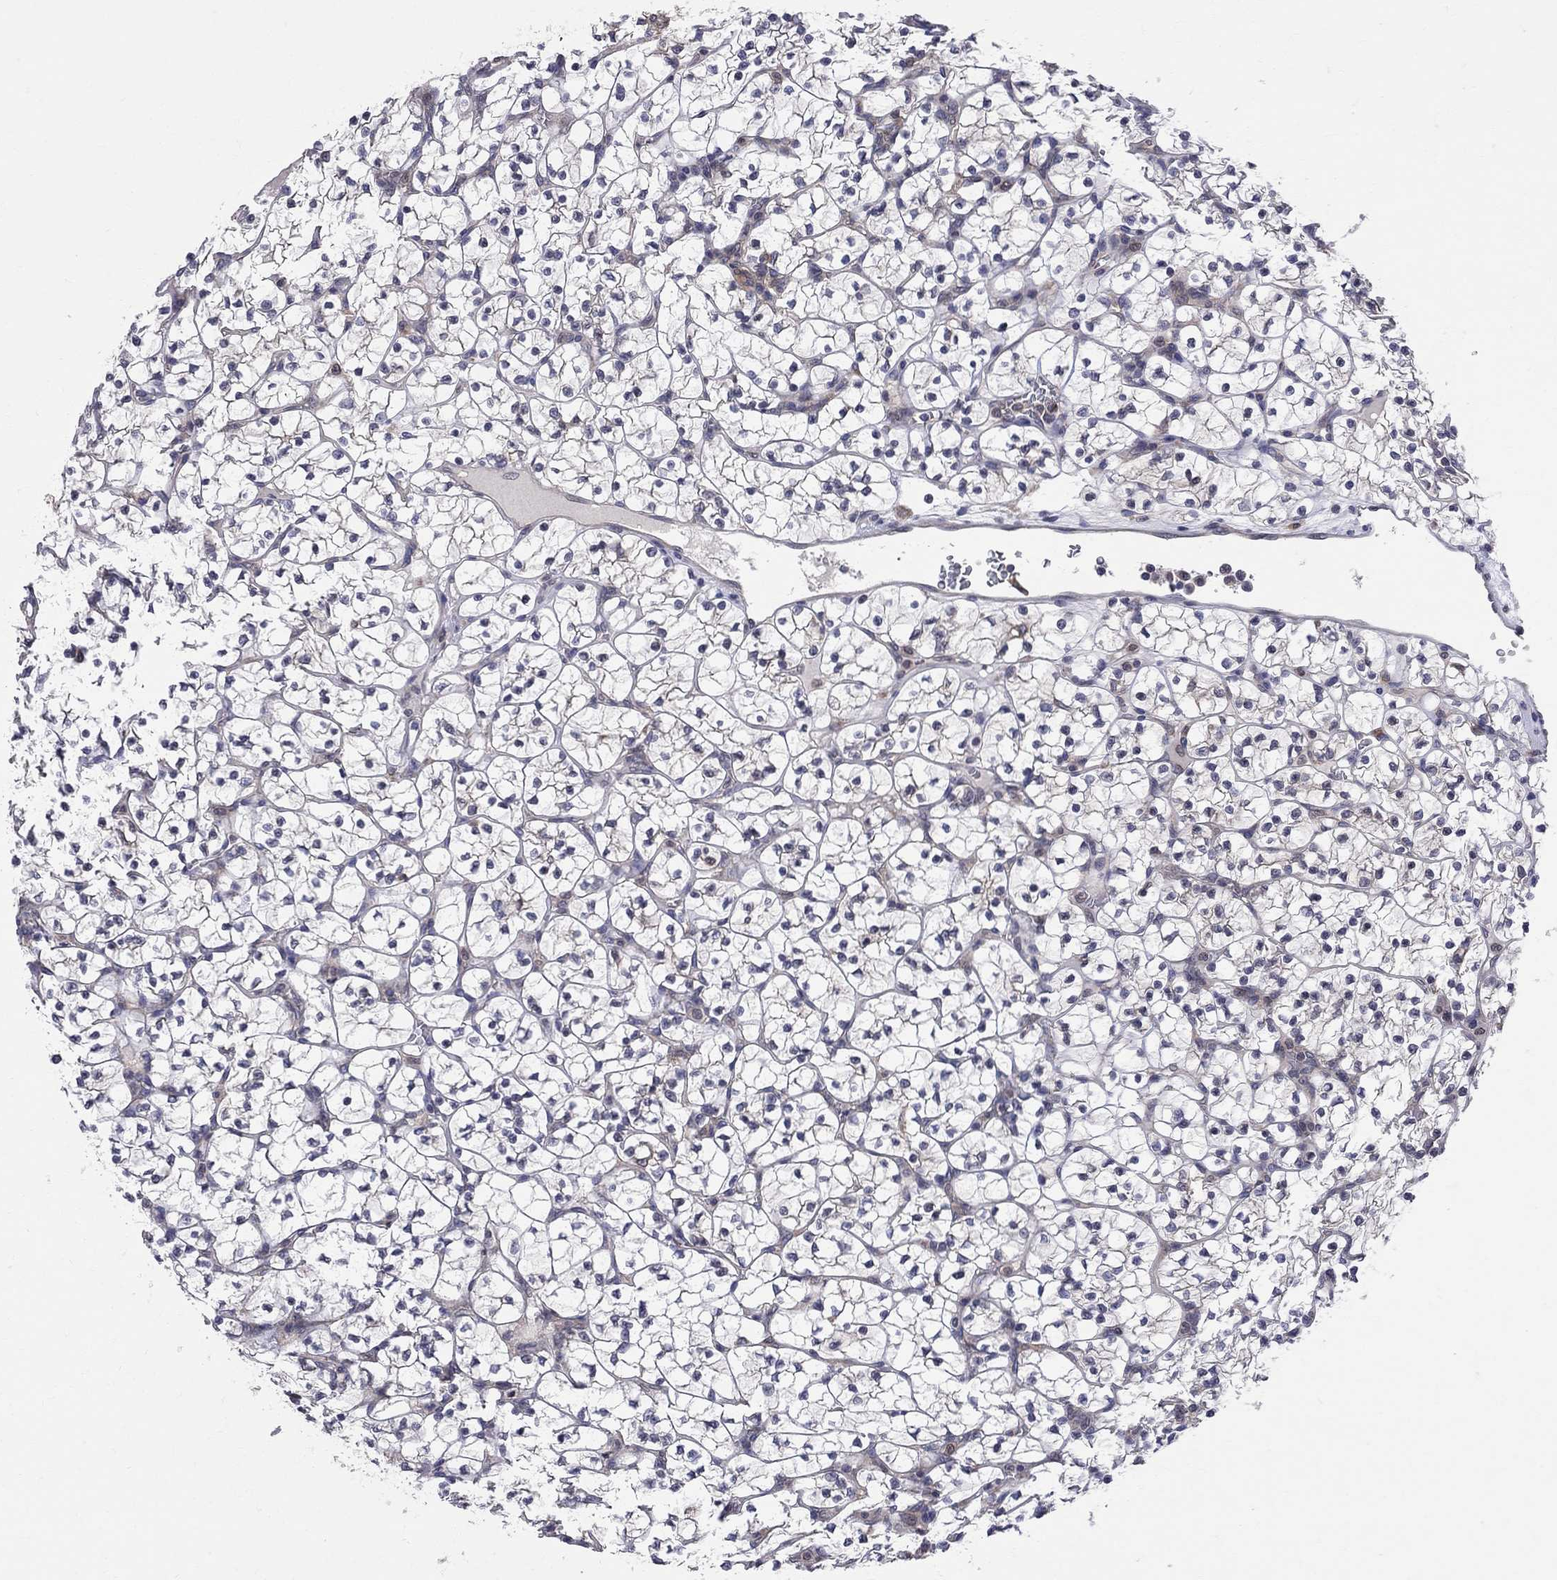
{"staining": {"intensity": "weak", "quantity": "<25%", "location": "cytoplasmic/membranous"}, "tissue": "renal cancer", "cell_type": "Tumor cells", "image_type": "cancer", "snomed": [{"axis": "morphology", "description": "Adenocarcinoma, NOS"}, {"axis": "topography", "description": "Kidney"}], "caption": "This is an IHC photomicrograph of renal cancer. There is no positivity in tumor cells.", "gene": "CNOT11", "patient": {"sex": "female", "age": 89}}